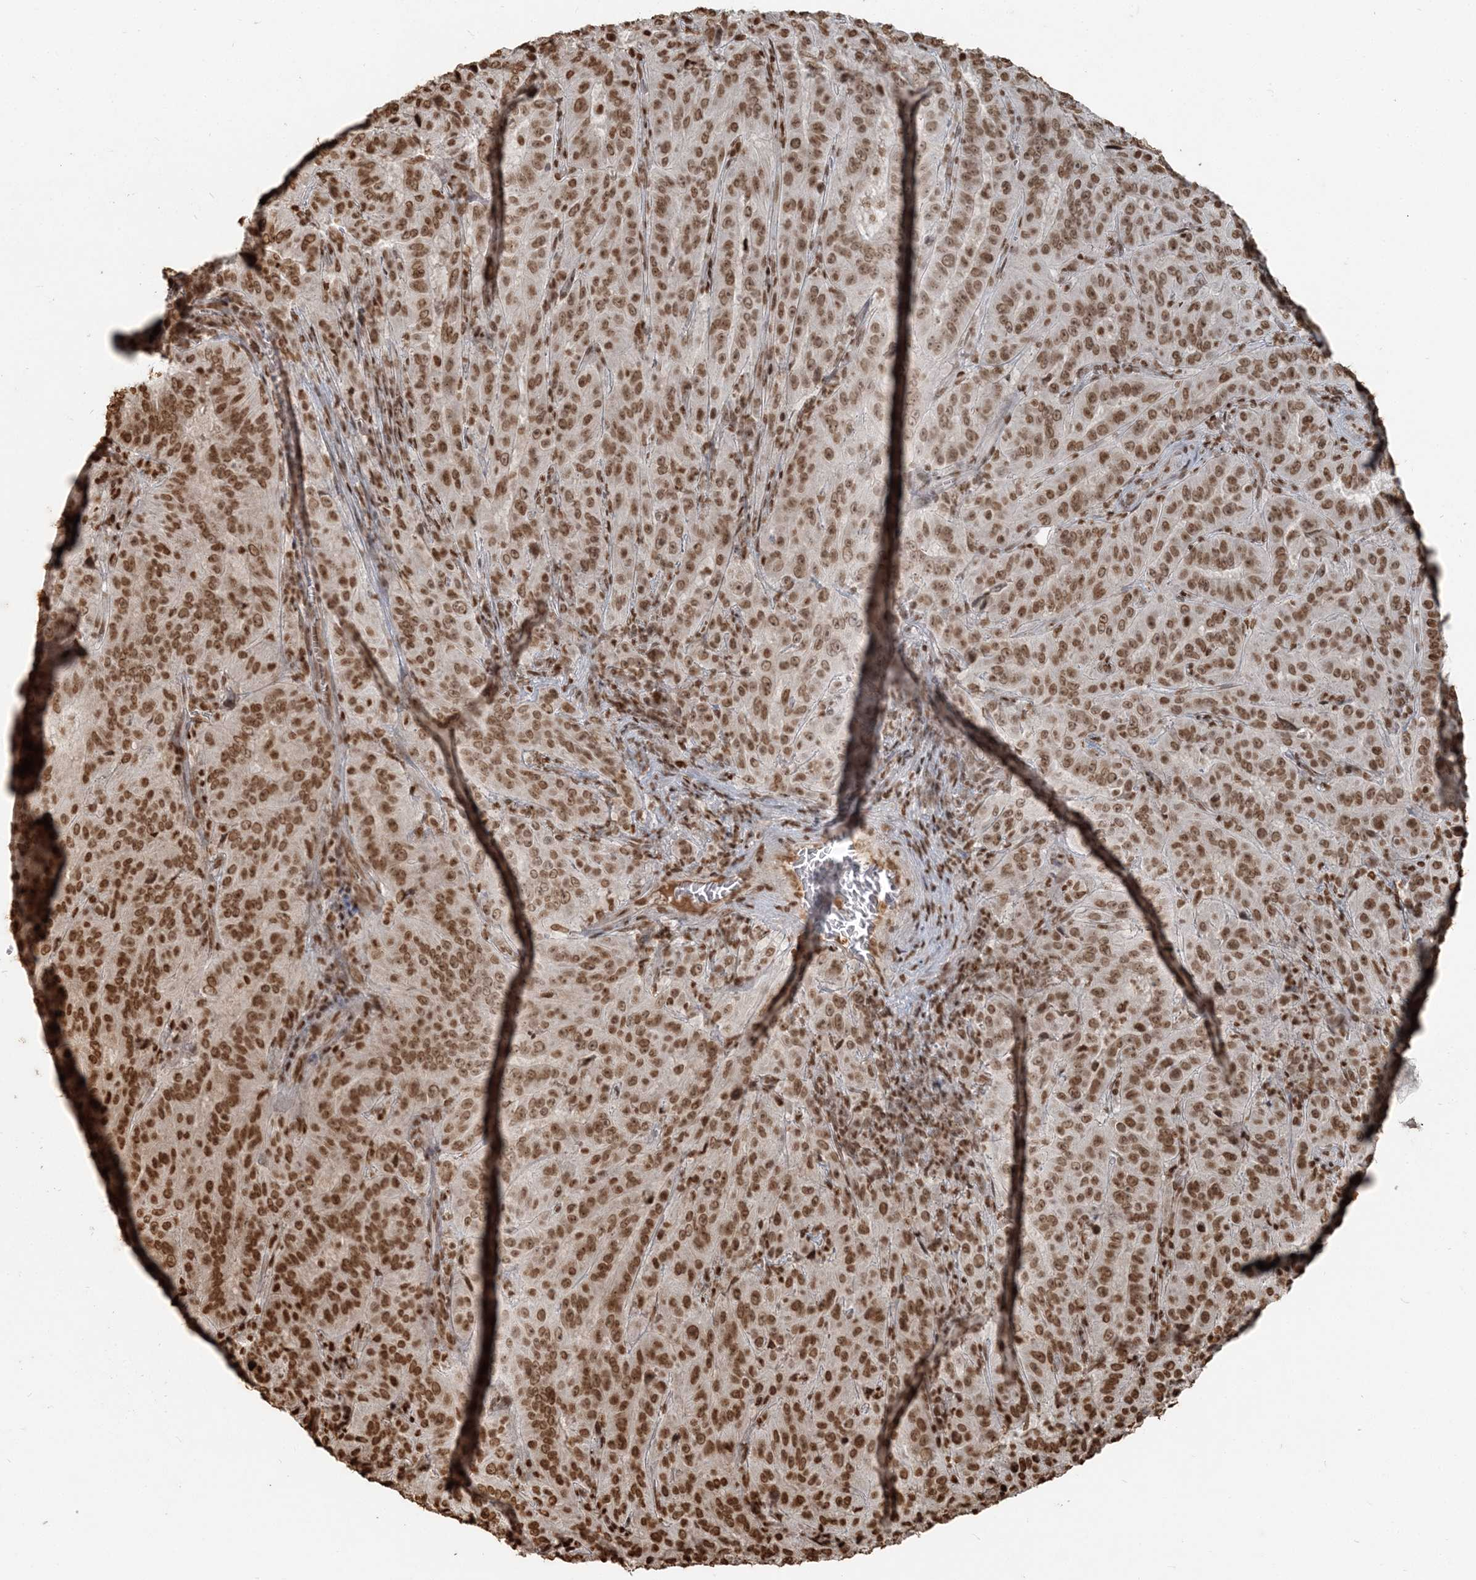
{"staining": {"intensity": "moderate", "quantity": ">75%", "location": "nuclear"}, "tissue": "pancreatic cancer", "cell_type": "Tumor cells", "image_type": "cancer", "snomed": [{"axis": "morphology", "description": "Adenocarcinoma, NOS"}, {"axis": "topography", "description": "Pancreas"}], "caption": "About >75% of tumor cells in pancreatic cancer reveal moderate nuclear protein staining as visualized by brown immunohistochemical staining.", "gene": "H3-3B", "patient": {"sex": "male", "age": 63}}